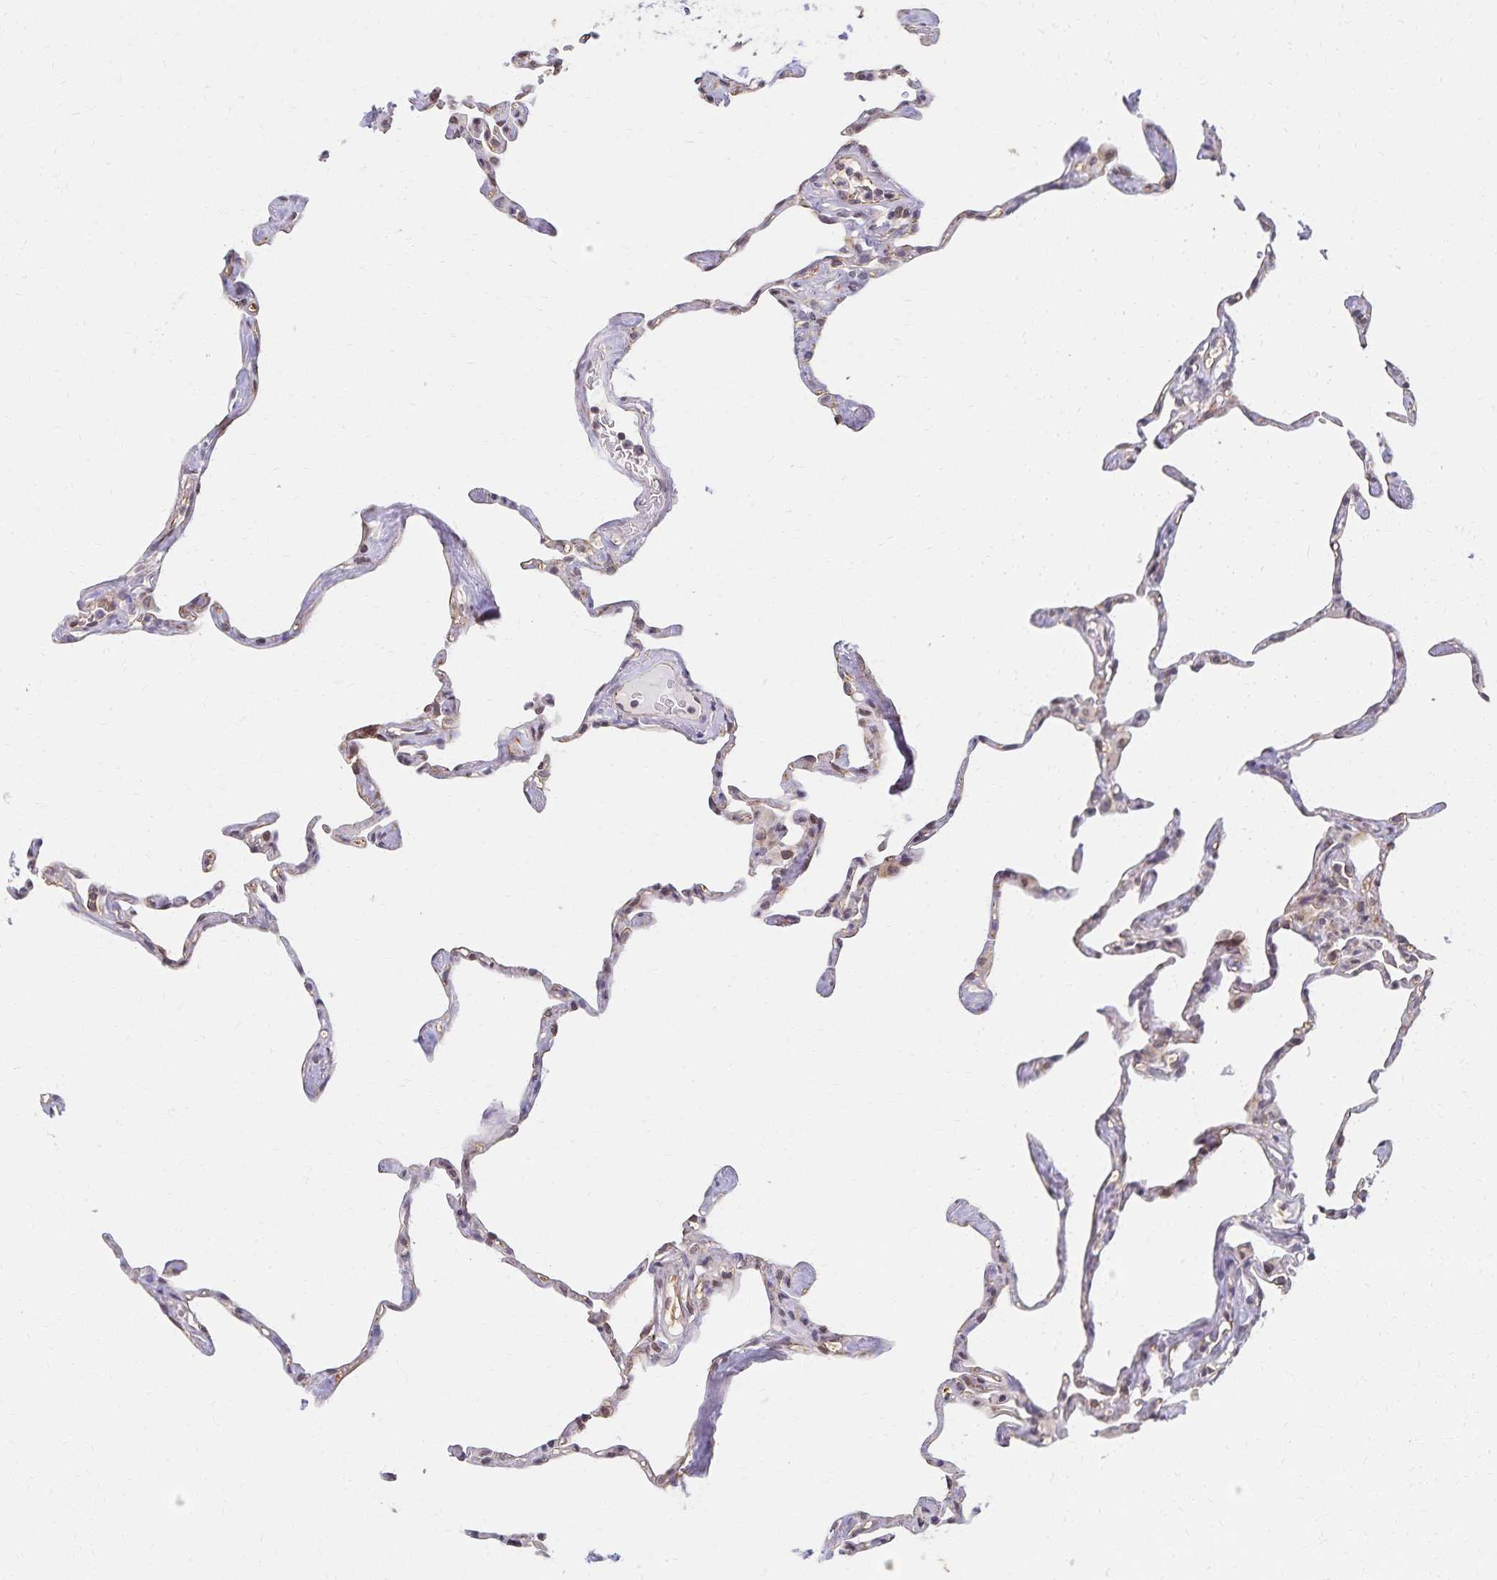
{"staining": {"intensity": "weak", "quantity": "<25%", "location": "cytoplasmic/membranous"}, "tissue": "lung", "cell_type": "Alveolar cells", "image_type": "normal", "snomed": [{"axis": "morphology", "description": "Normal tissue, NOS"}, {"axis": "topography", "description": "Lung"}], "caption": "Alveolar cells show no significant protein expression in benign lung.", "gene": "RAB9B", "patient": {"sex": "male", "age": 65}}